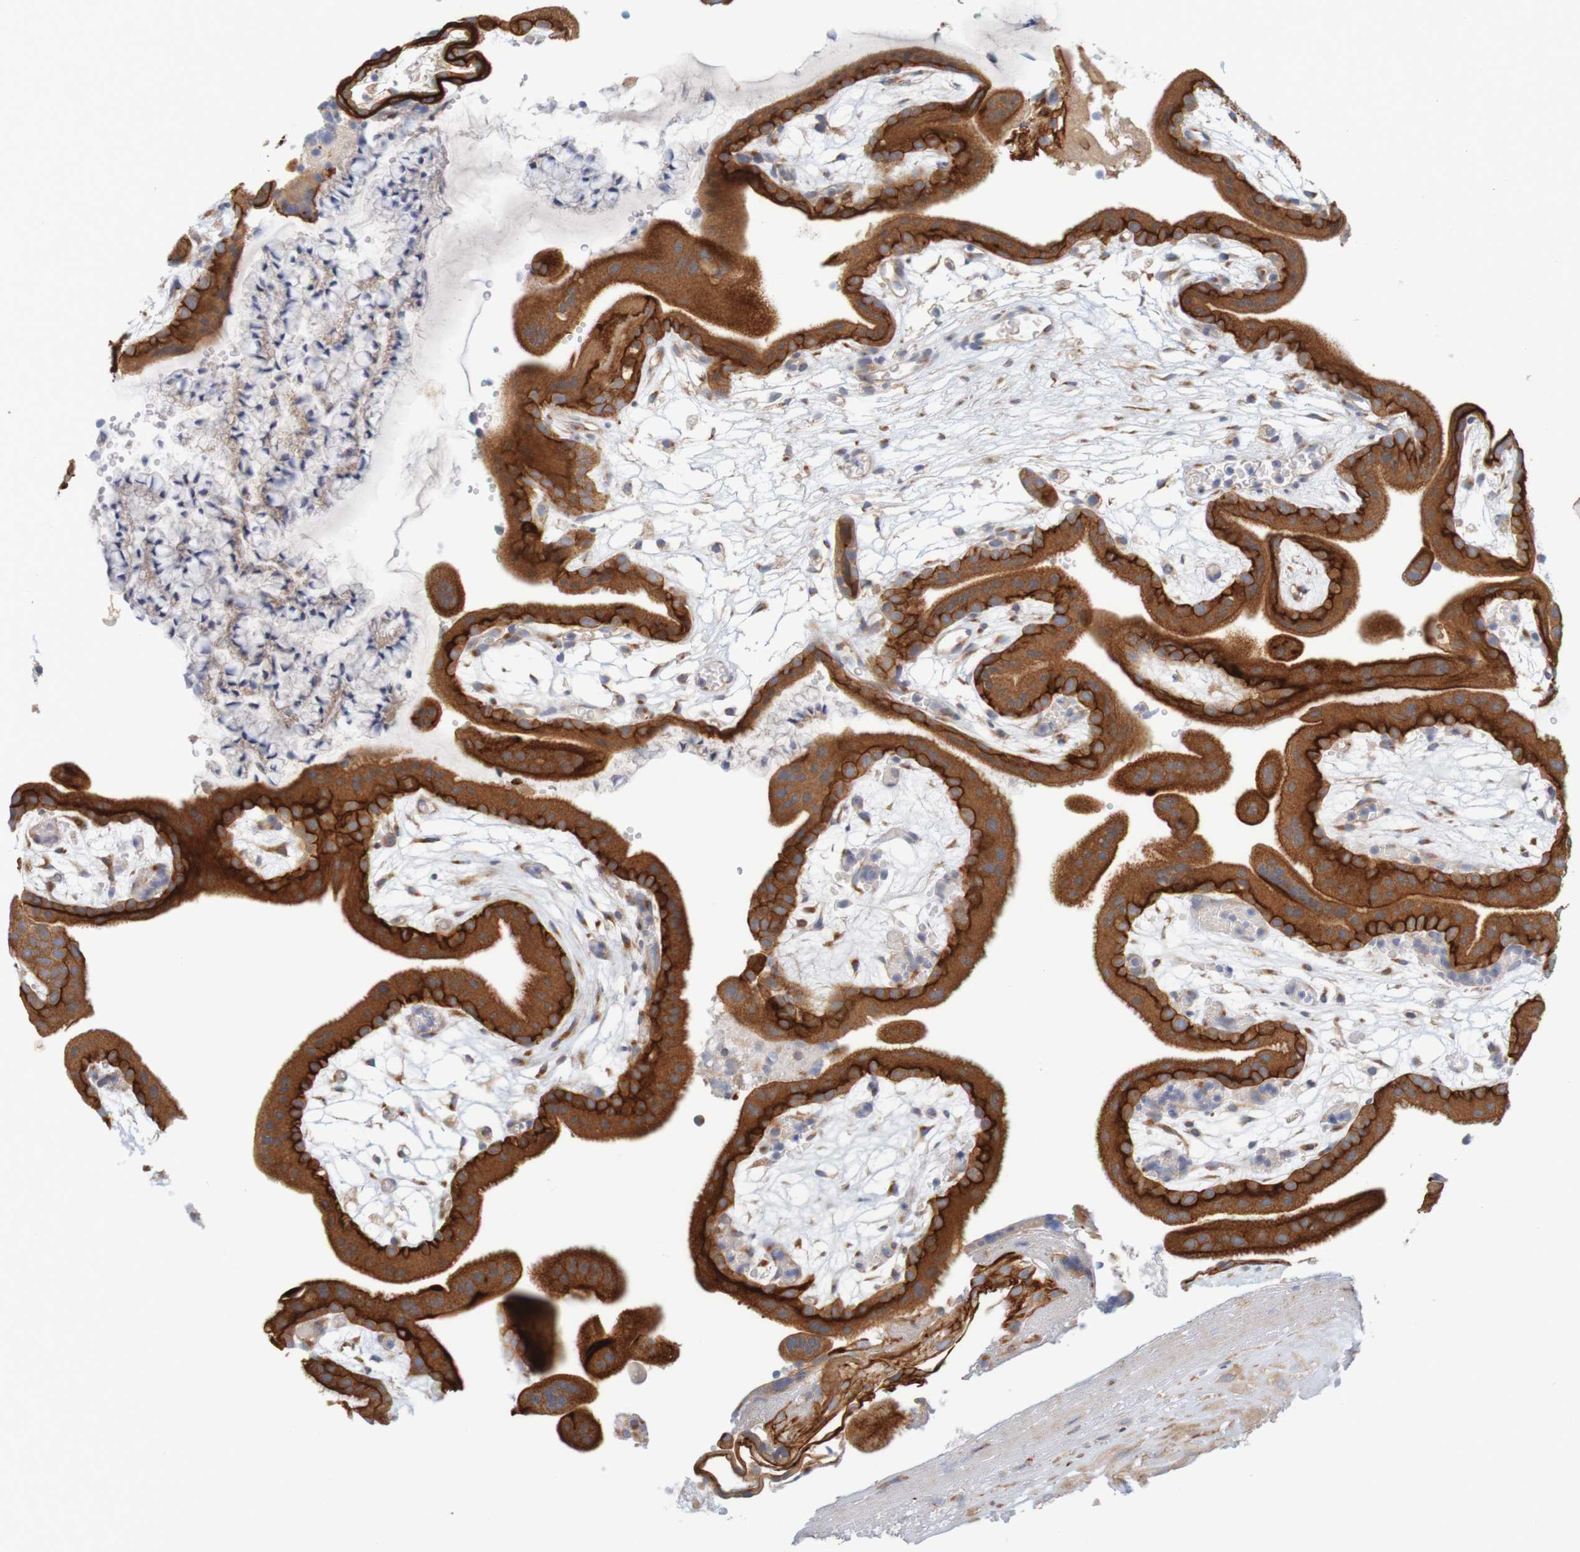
{"staining": {"intensity": "moderate", "quantity": ">75%", "location": "cytoplasmic/membranous"}, "tissue": "placenta", "cell_type": "Decidual cells", "image_type": "normal", "snomed": [{"axis": "morphology", "description": "Normal tissue, NOS"}, {"axis": "topography", "description": "Placenta"}], "caption": "Protein analysis of normal placenta displays moderate cytoplasmic/membranous staining in about >75% of decidual cells.", "gene": "KRT23", "patient": {"sex": "female", "age": 18}}